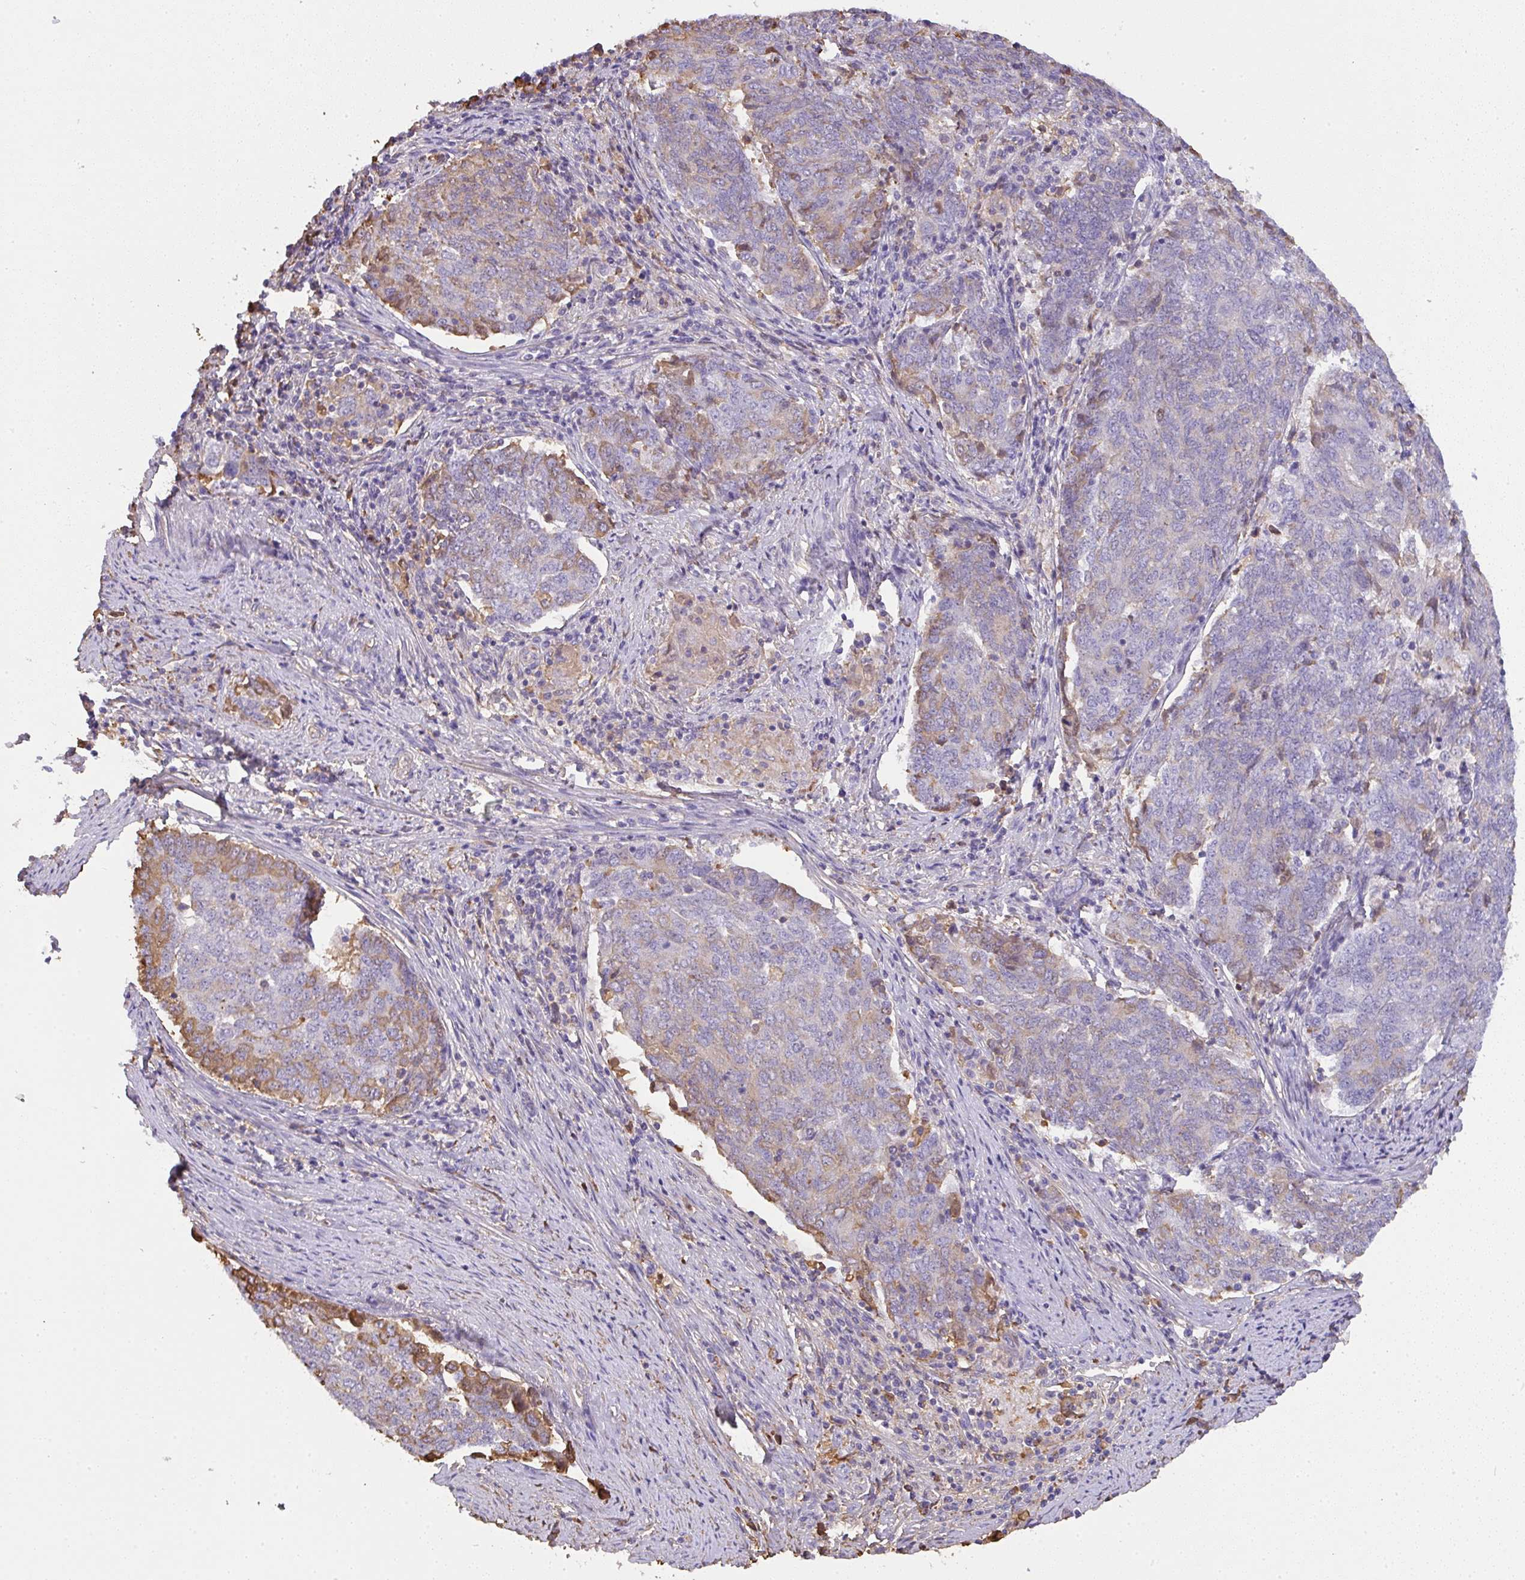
{"staining": {"intensity": "moderate", "quantity": "<25%", "location": "cytoplasmic/membranous"}, "tissue": "endometrial cancer", "cell_type": "Tumor cells", "image_type": "cancer", "snomed": [{"axis": "morphology", "description": "Adenocarcinoma, NOS"}, {"axis": "topography", "description": "Endometrium"}], "caption": "Immunohistochemical staining of human adenocarcinoma (endometrial) displays low levels of moderate cytoplasmic/membranous expression in about <25% of tumor cells.", "gene": "SMYD5", "patient": {"sex": "female", "age": 80}}